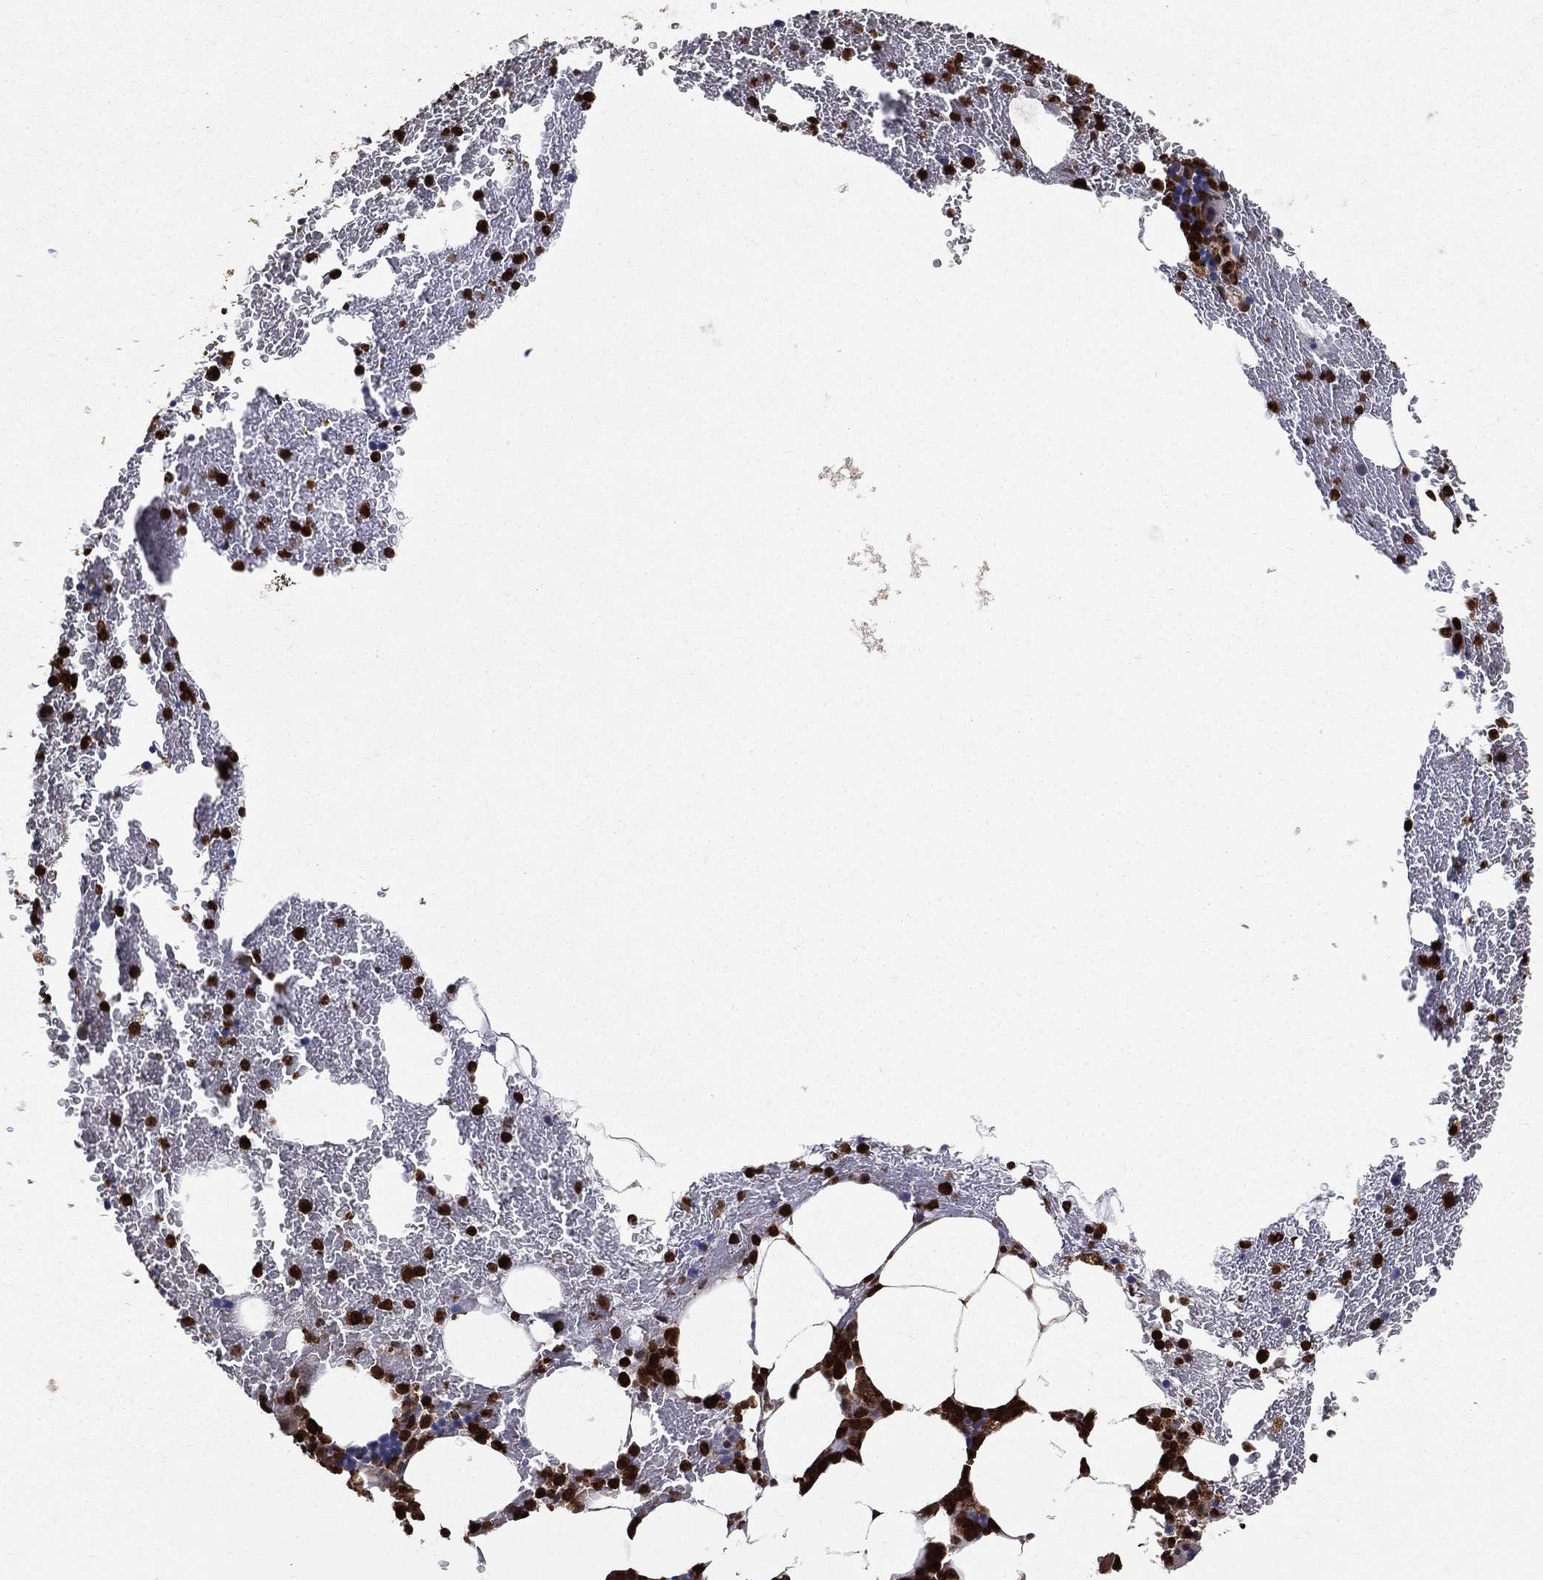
{"staining": {"intensity": "strong", "quantity": ">75%", "location": "nuclear"}, "tissue": "bone marrow", "cell_type": "Hematopoietic cells", "image_type": "normal", "snomed": [{"axis": "morphology", "description": "Normal tissue, NOS"}, {"axis": "topography", "description": "Bone marrow"}], "caption": "Immunohistochemical staining of normal human bone marrow demonstrates high levels of strong nuclear positivity in approximately >75% of hematopoietic cells.", "gene": "ENO1", "patient": {"sex": "female", "age": 67}}